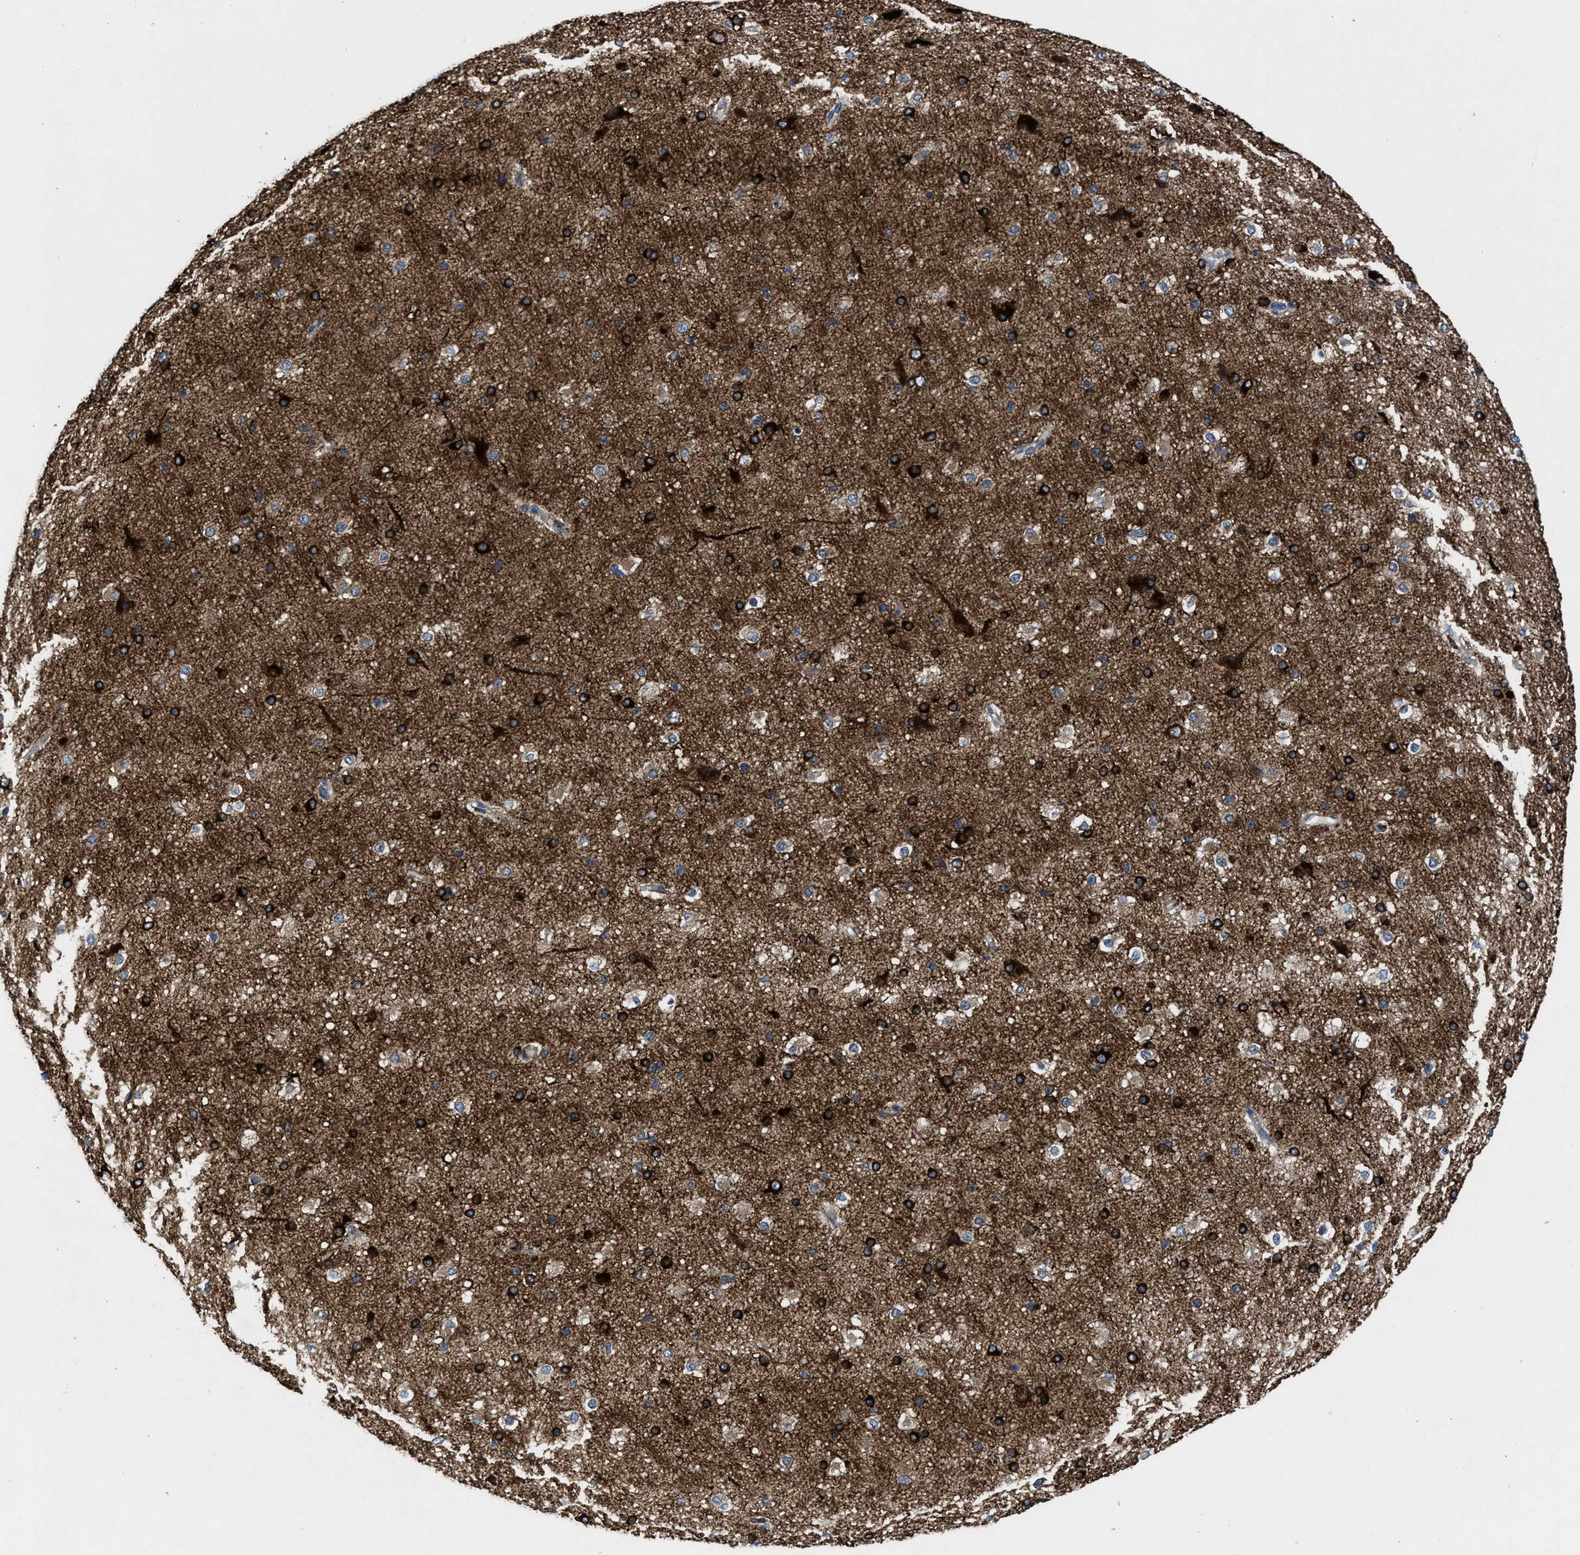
{"staining": {"intensity": "negative", "quantity": "none", "location": "none"}, "tissue": "cerebral cortex", "cell_type": "Endothelial cells", "image_type": "normal", "snomed": [{"axis": "morphology", "description": "Normal tissue, NOS"}, {"axis": "morphology", "description": "Developmental malformation"}, {"axis": "topography", "description": "Cerebral cortex"}], "caption": "IHC image of unremarkable cerebral cortex: cerebral cortex stained with DAB (3,3'-diaminobenzidine) reveals no significant protein positivity in endothelial cells.", "gene": "PDP1", "patient": {"sex": "female", "age": 30}}